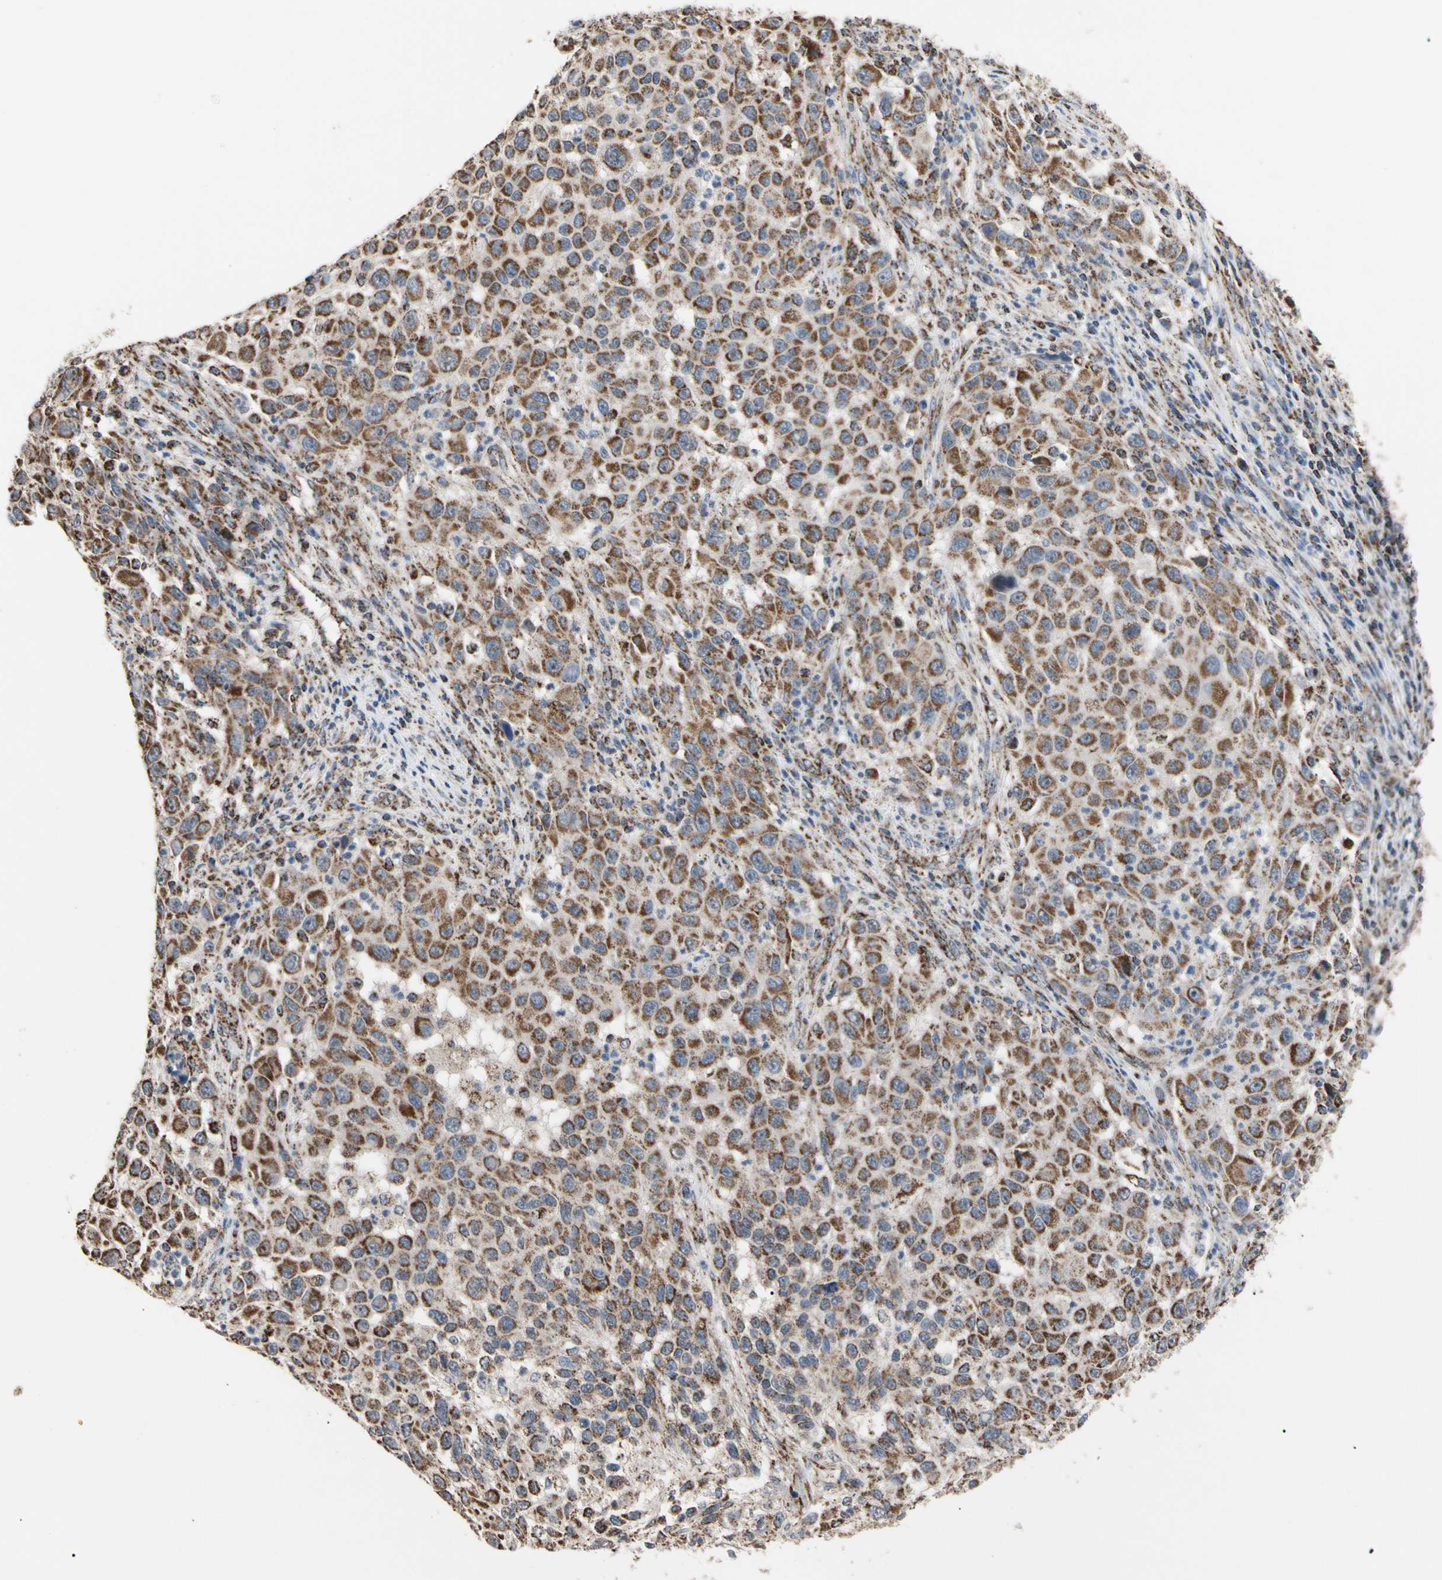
{"staining": {"intensity": "strong", "quantity": ">75%", "location": "cytoplasmic/membranous"}, "tissue": "melanoma", "cell_type": "Tumor cells", "image_type": "cancer", "snomed": [{"axis": "morphology", "description": "Malignant melanoma, Metastatic site"}, {"axis": "topography", "description": "Lymph node"}], "caption": "Human malignant melanoma (metastatic site) stained with a brown dye demonstrates strong cytoplasmic/membranous positive positivity in about >75% of tumor cells.", "gene": "FAM110B", "patient": {"sex": "male", "age": 61}}